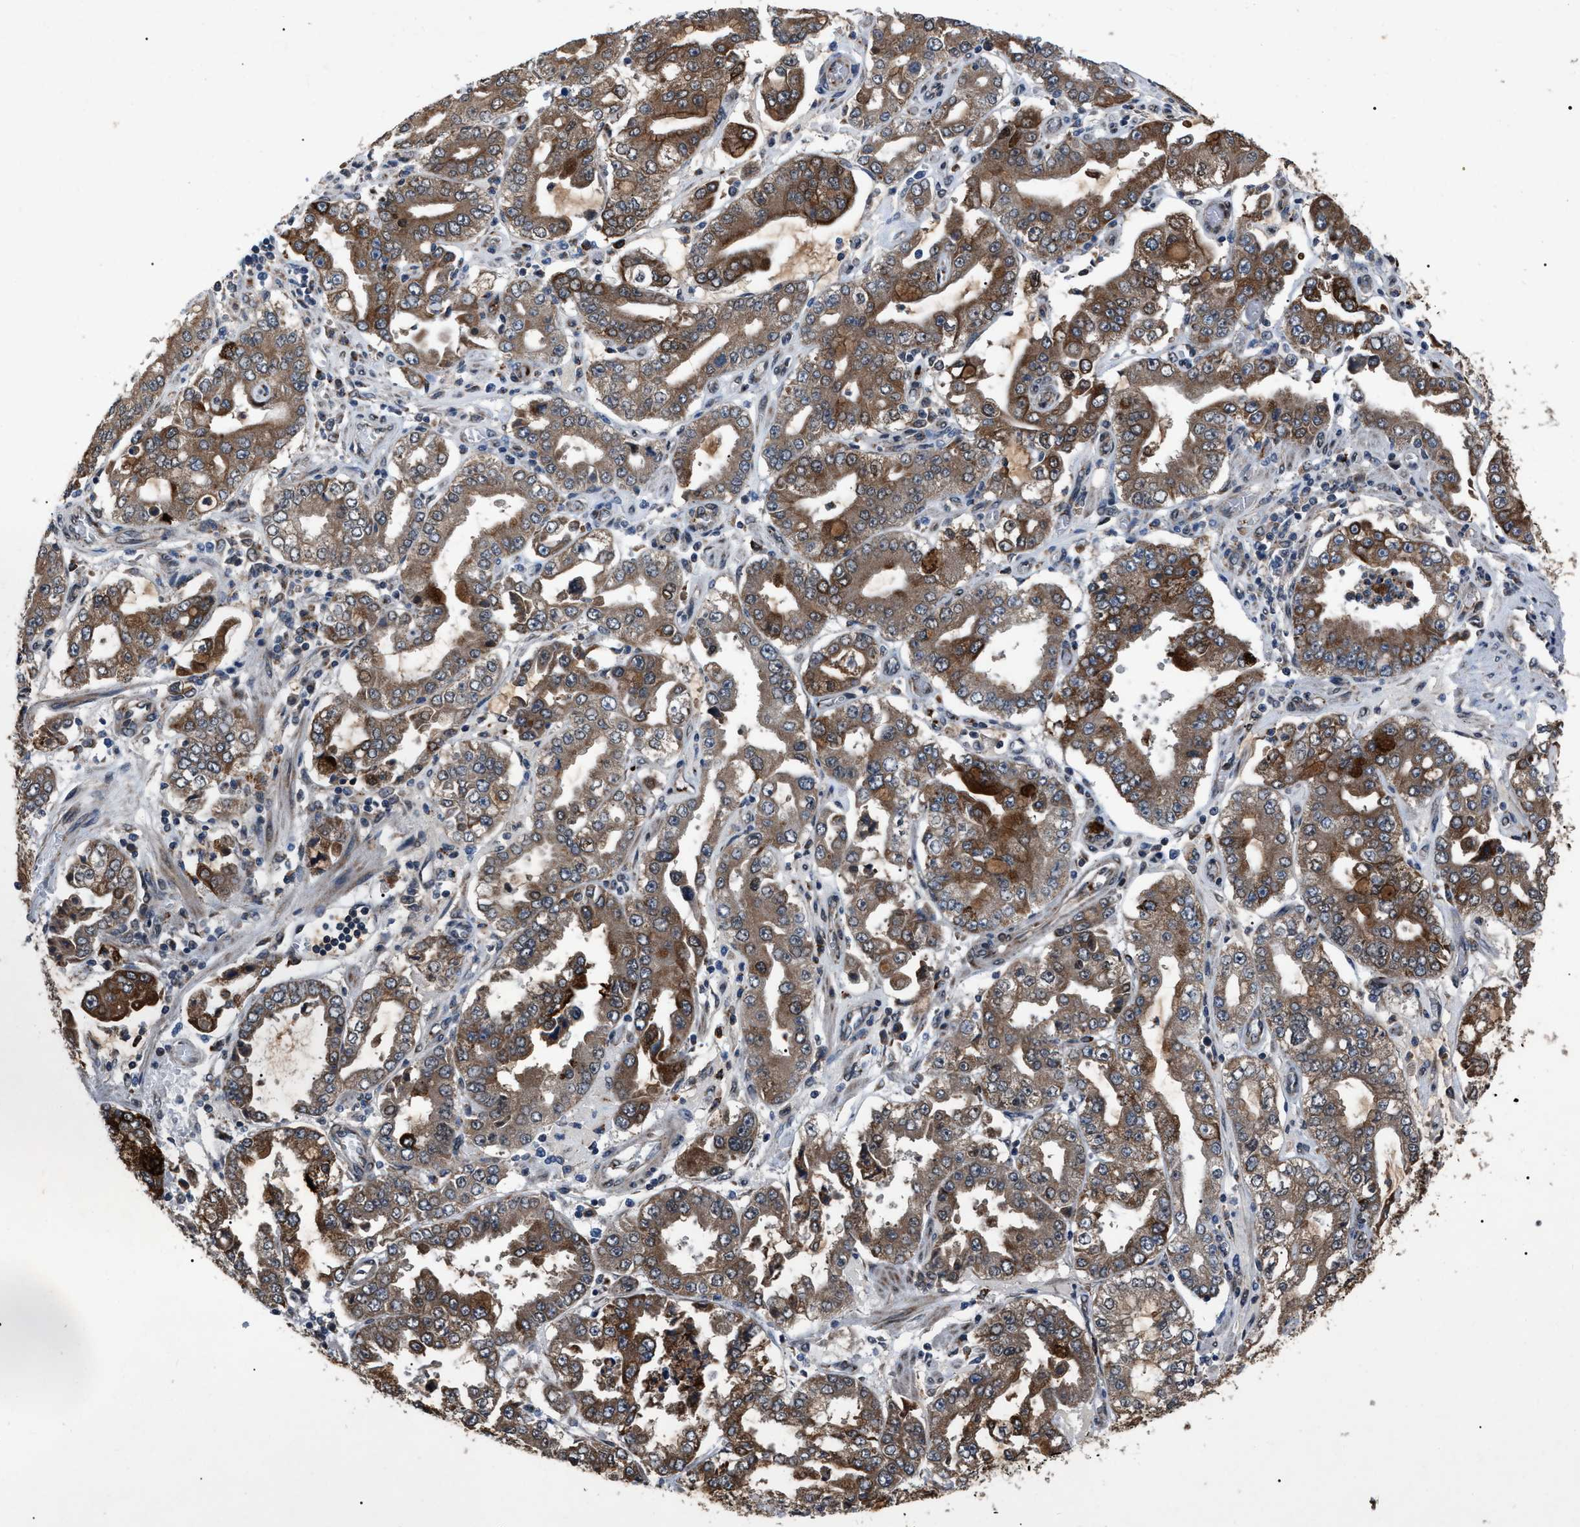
{"staining": {"intensity": "strong", "quantity": ">75%", "location": "cytoplasmic/membranous"}, "tissue": "stomach cancer", "cell_type": "Tumor cells", "image_type": "cancer", "snomed": [{"axis": "morphology", "description": "Adenocarcinoma, NOS"}, {"axis": "topography", "description": "Stomach"}], "caption": "About >75% of tumor cells in adenocarcinoma (stomach) display strong cytoplasmic/membranous protein expression as visualized by brown immunohistochemical staining.", "gene": "ZFAND2A", "patient": {"sex": "male", "age": 76}}